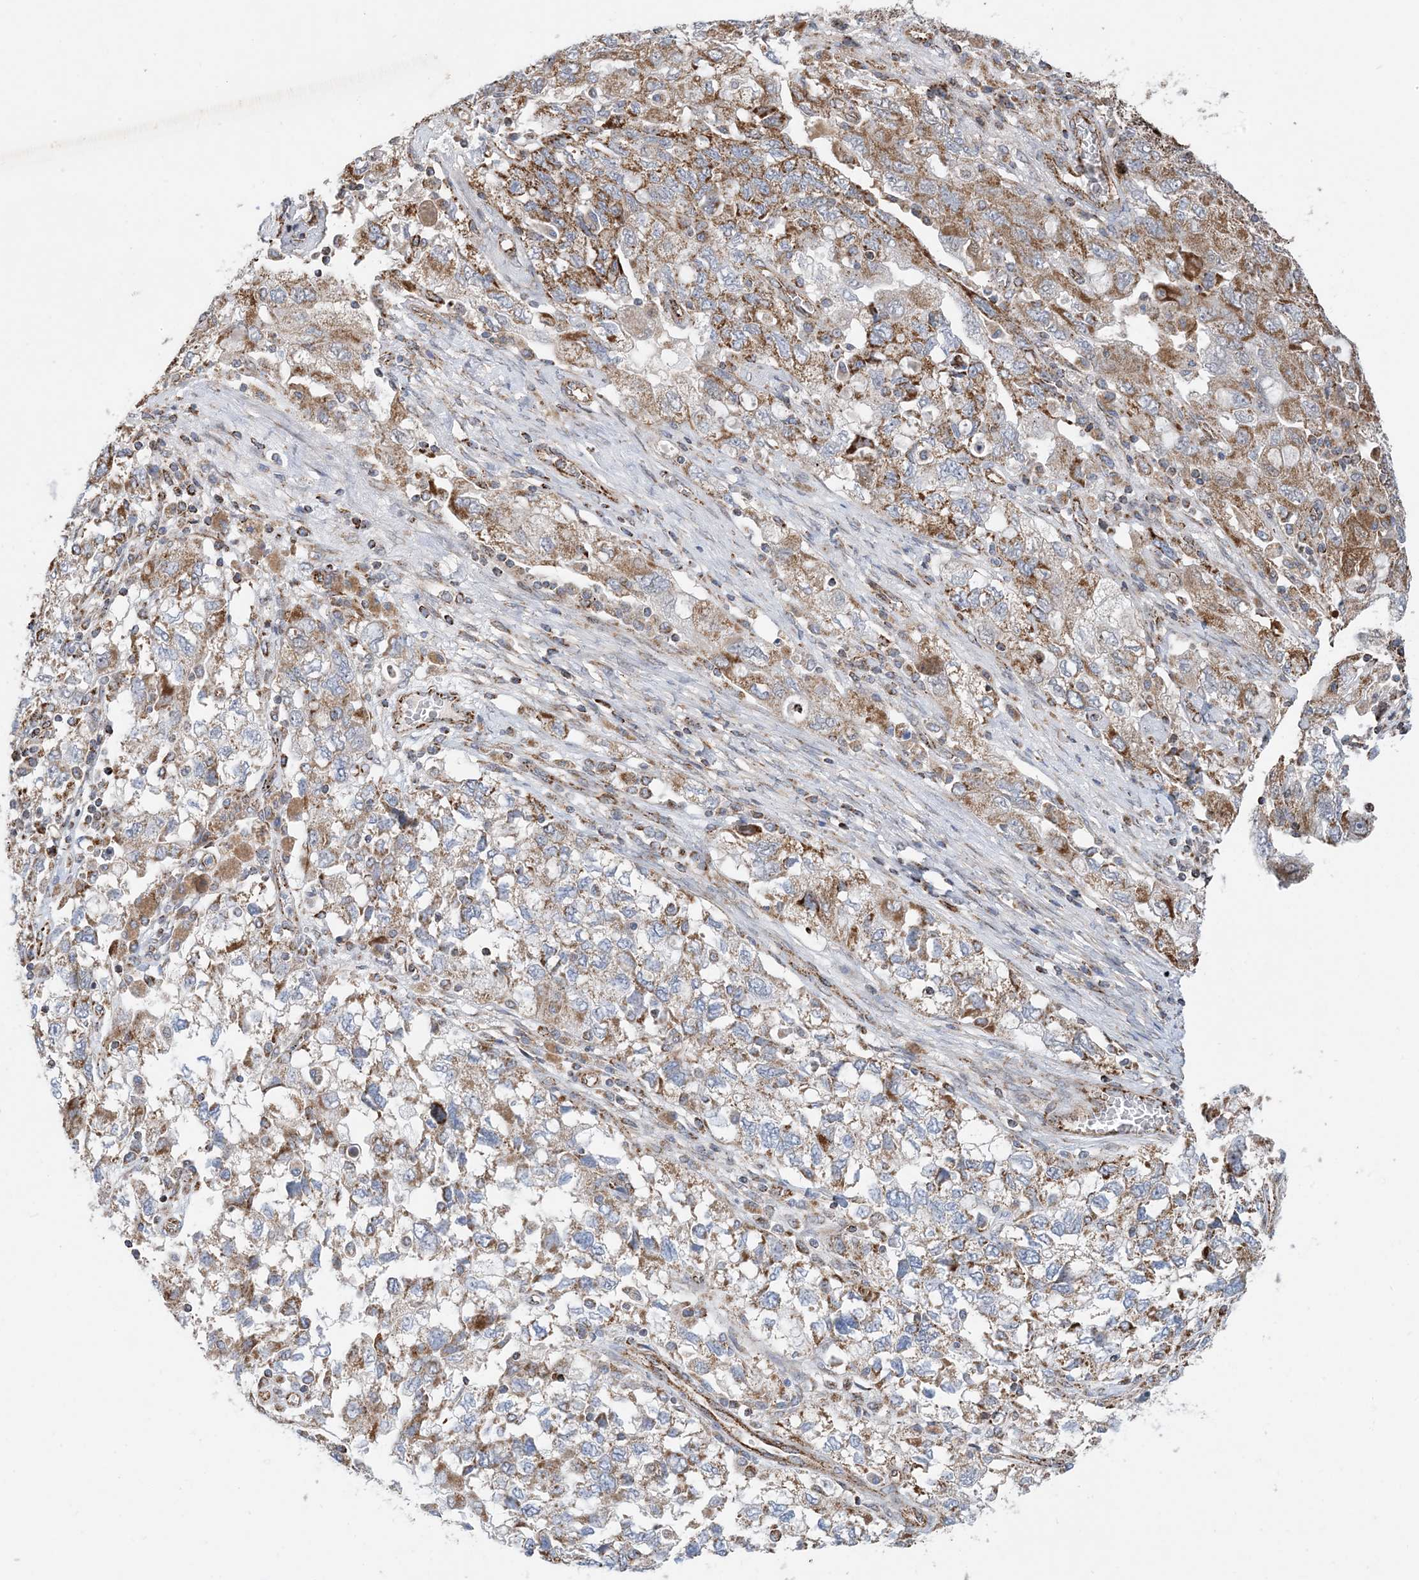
{"staining": {"intensity": "moderate", "quantity": ">75%", "location": "cytoplasmic/membranous"}, "tissue": "ovarian cancer", "cell_type": "Tumor cells", "image_type": "cancer", "snomed": [{"axis": "morphology", "description": "Carcinoma, NOS"}, {"axis": "morphology", "description": "Cystadenocarcinoma, serous, NOS"}, {"axis": "topography", "description": "Ovary"}], "caption": "Carcinoma (ovarian) stained for a protein demonstrates moderate cytoplasmic/membranous positivity in tumor cells.", "gene": "PCDHGA1", "patient": {"sex": "female", "age": 69}}